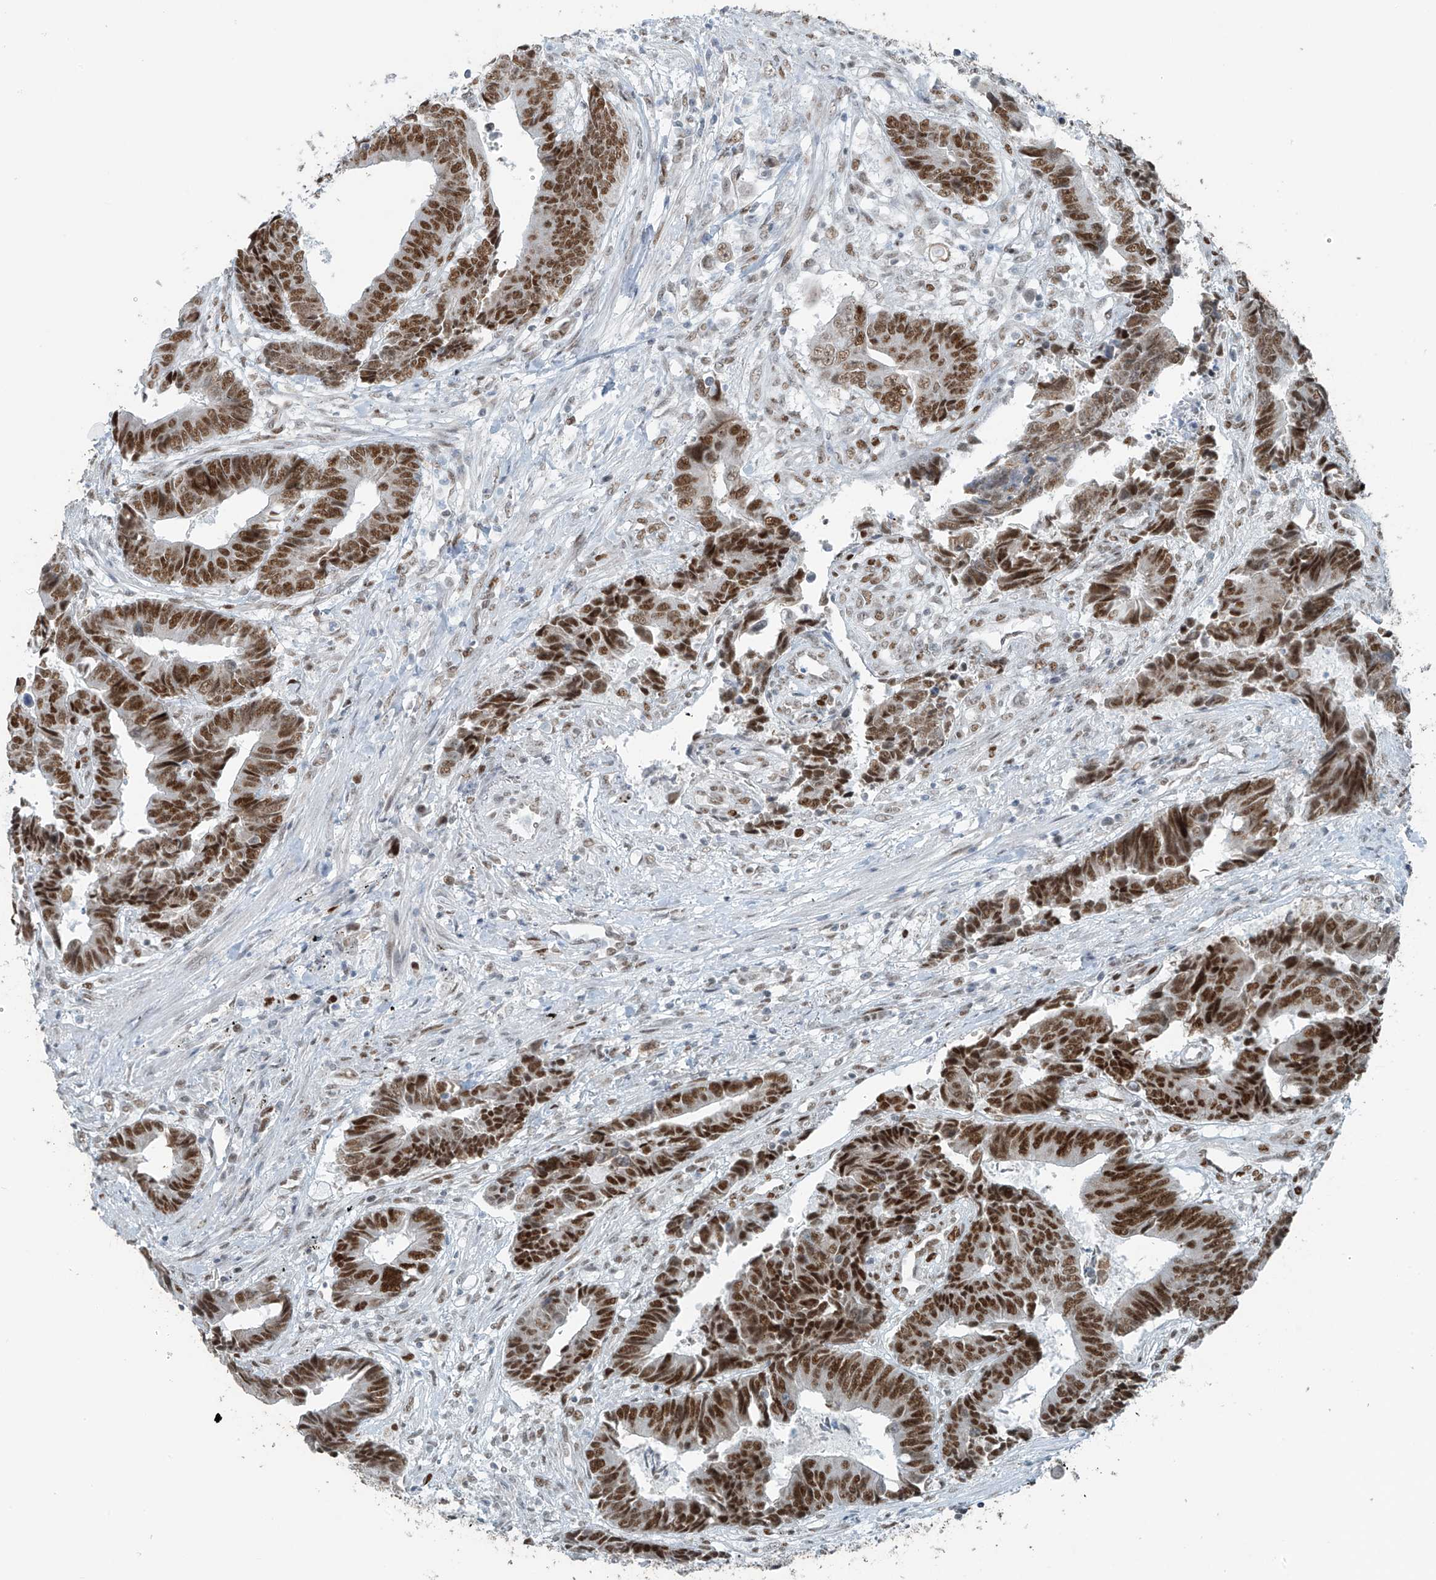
{"staining": {"intensity": "strong", "quantity": ">75%", "location": "nuclear"}, "tissue": "colorectal cancer", "cell_type": "Tumor cells", "image_type": "cancer", "snomed": [{"axis": "morphology", "description": "Adenocarcinoma, NOS"}, {"axis": "topography", "description": "Rectum"}], "caption": "Immunohistochemistry (IHC) staining of adenocarcinoma (colorectal), which exhibits high levels of strong nuclear expression in about >75% of tumor cells indicating strong nuclear protein staining. The staining was performed using DAB (3,3'-diaminobenzidine) (brown) for protein detection and nuclei were counterstained in hematoxylin (blue).", "gene": "WRNIP1", "patient": {"sex": "male", "age": 84}}